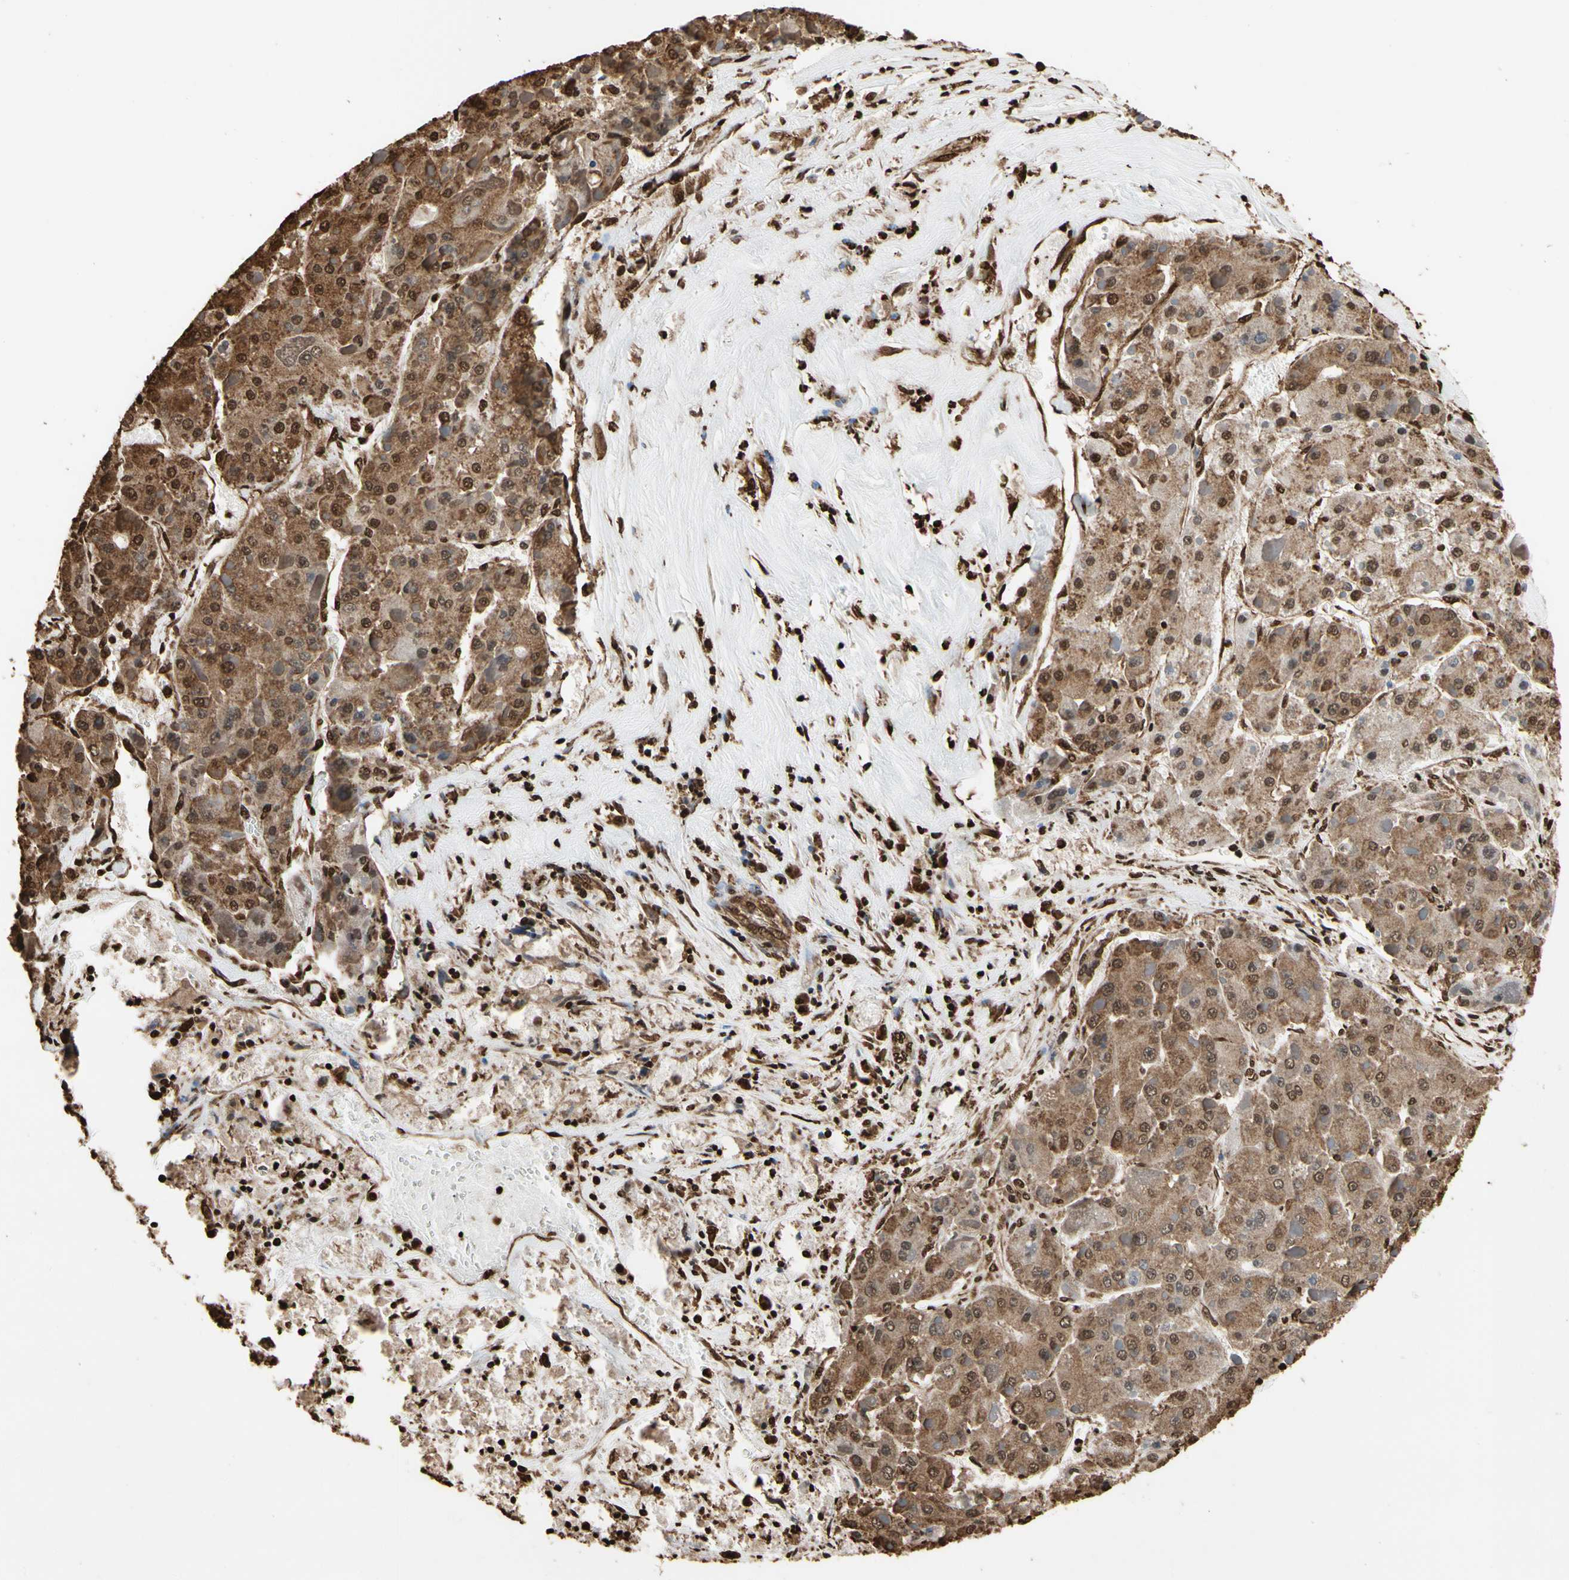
{"staining": {"intensity": "moderate", "quantity": ">75%", "location": "cytoplasmic/membranous,nuclear"}, "tissue": "liver cancer", "cell_type": "Tumor cells", "image_type": "cancer", "snomed": [{"axis": "morphology", "description": "Carcinoma, Hepatocellular, NOS"}, {"axis": "topography", "description": "Liver"}], "caption": "Human liver hepatocellular carcinoma stained with a protein marker reveals moderate staining in tumor cells.", "gene": "HNRNPK", "patient": {"sex": "female", "age": 73}}